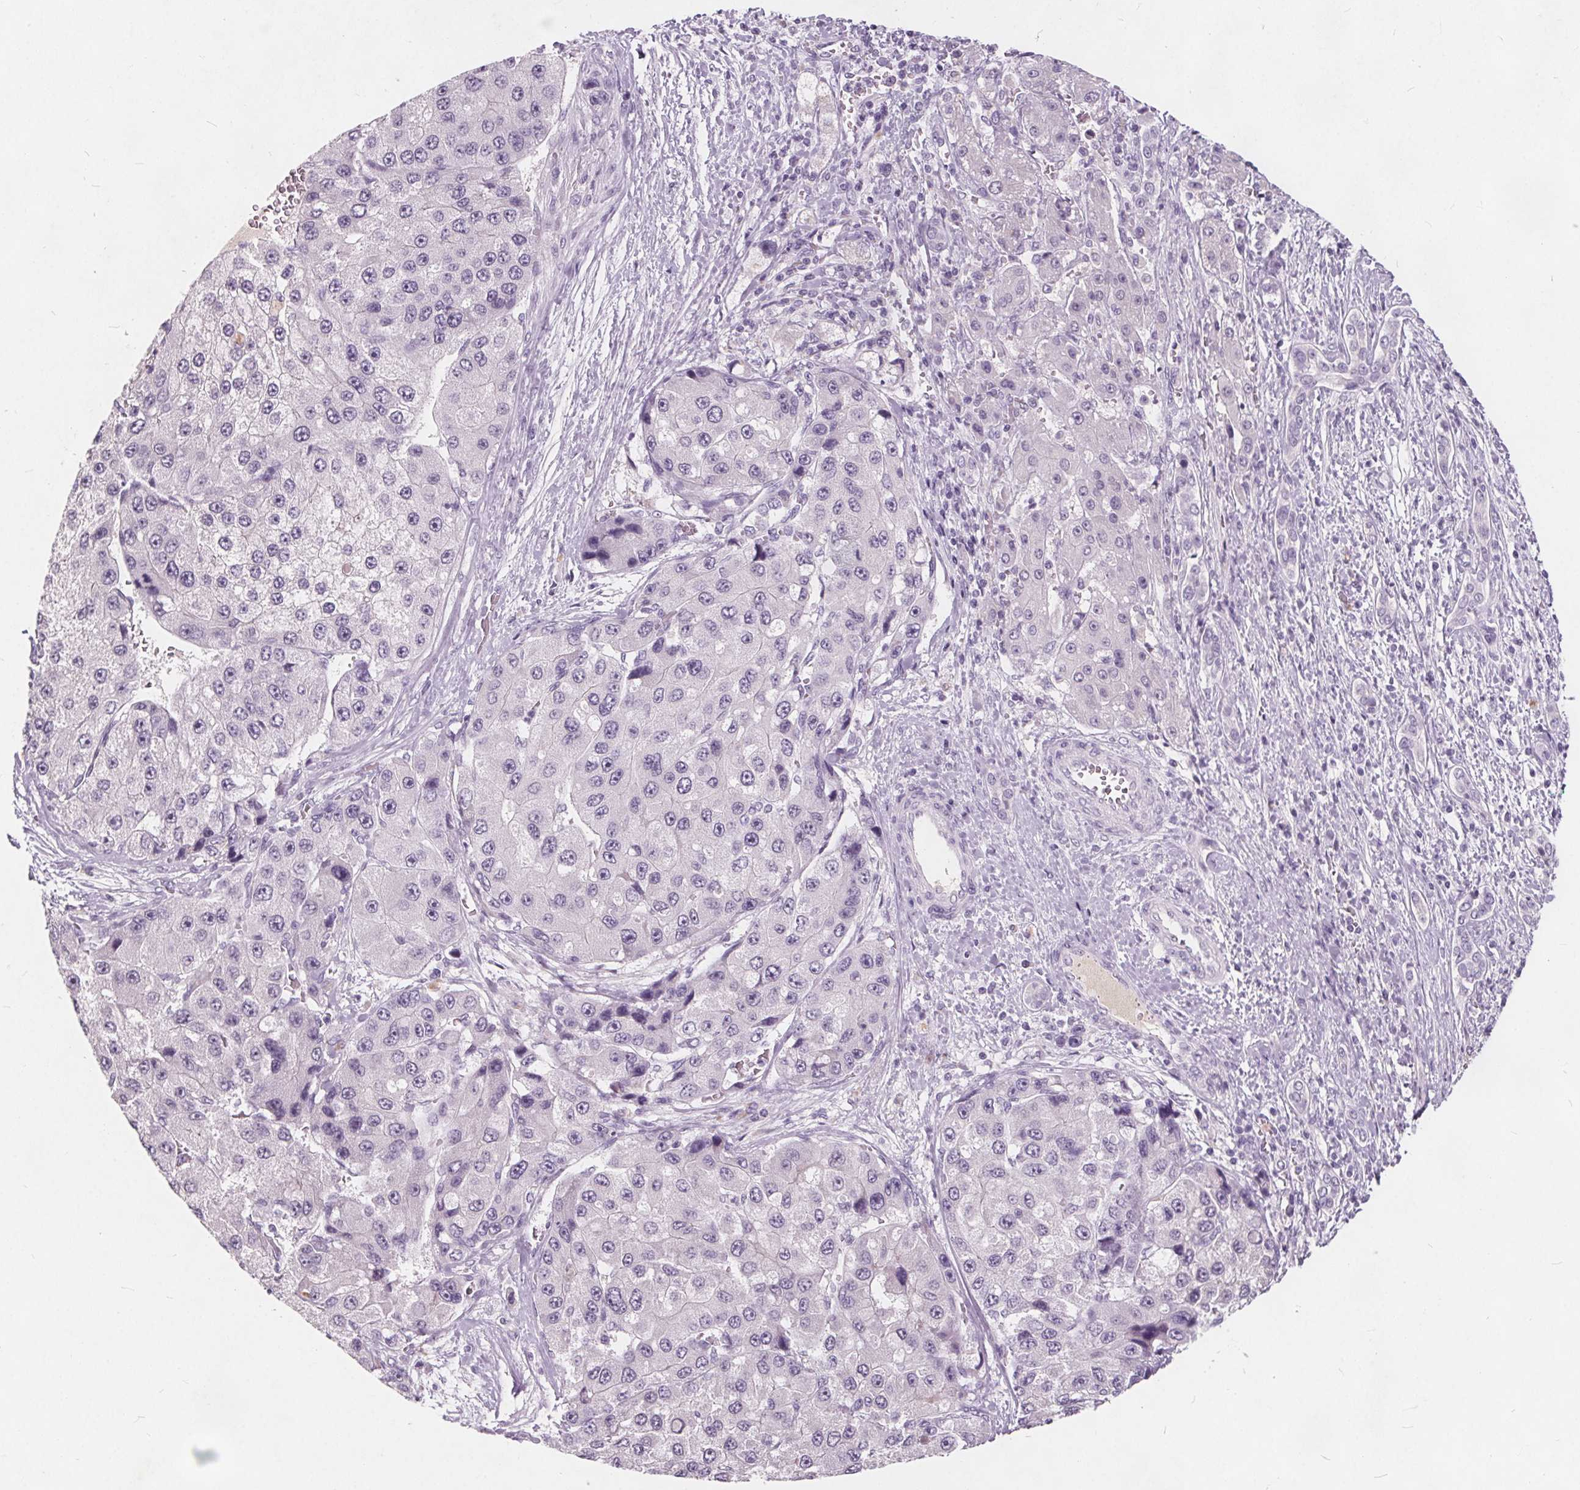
{"staining": {"intensity": "negative", "quantity": "none", "location": "none"}, "tissue": "liver cancer", "cell_type": "Tumor cells", "image_type": "cancer", "snomed": [{"axis": "morphology", "description": "Carcinoma, Hepatocellular, NOS"}, {"axis": "topography", "description": "Liver"}], "caption": "Protein analysis of liver hepatocellular carcinoma exhibits no significant expression in tumor cells.", "gene": "PLA2G2E", "patient": {"sex": "female", "age": 73}}